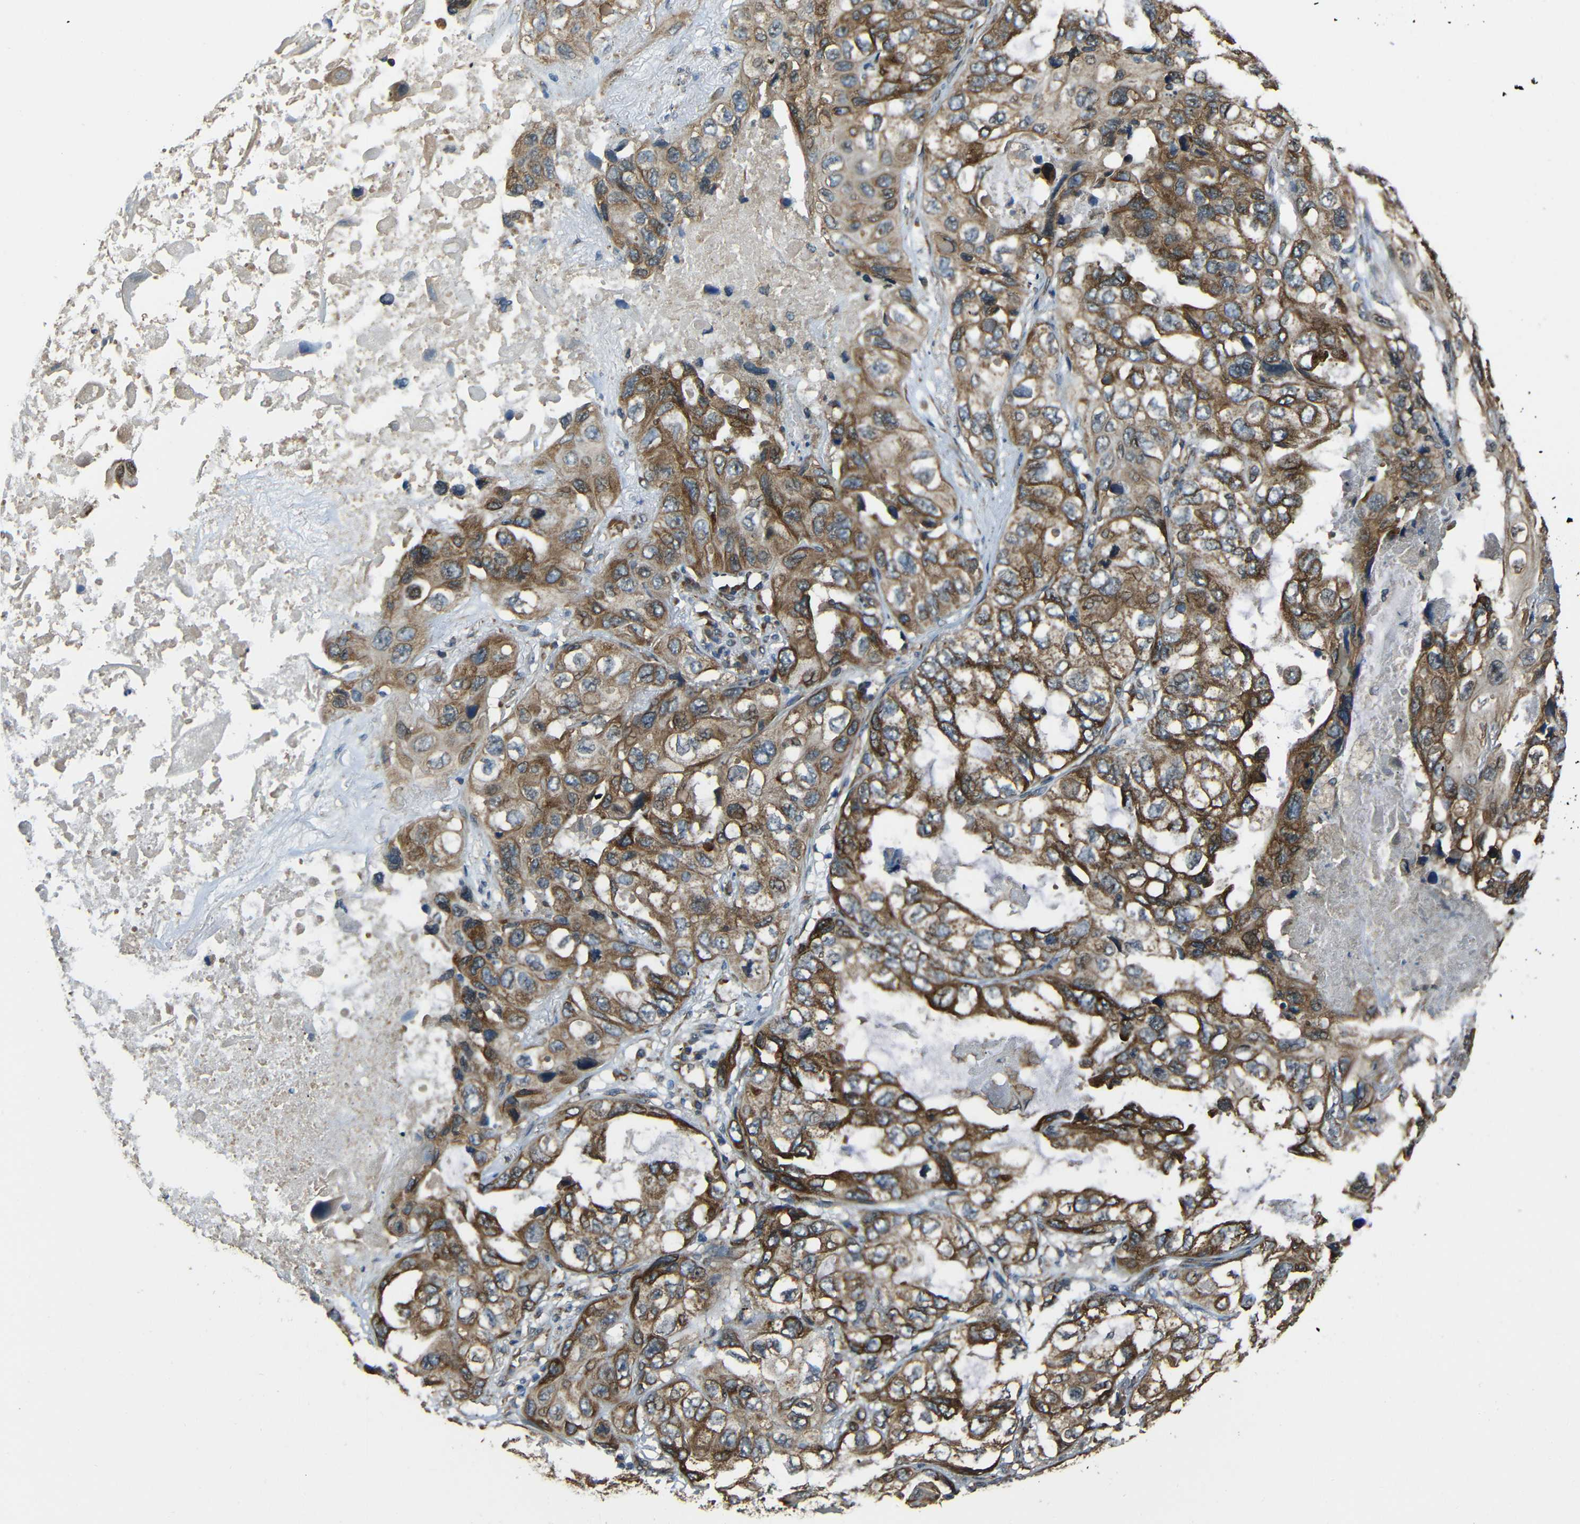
{"staining": {"intensity": "moderate", "quantity": "25%-75%", "location": "cytoplasmic/membranous"}, "tissue": "lung cancer", "cell_type": "Tumor cells", "image_type": "cancer", "snomed": [{"axis": "morphology", "description": "Squamous cell carcinoma, NOS"}, {"axis": "topography", "description": "Lung"}], "caption": "A medium amount of moderate cytoplasmic/membranous staining is seen in approximately 25%-75% of tumor cells in squamous cell carcinoma (lung) tissue.", "gene": "VAPB", "patient": {"sex": "female", "age": 73}}